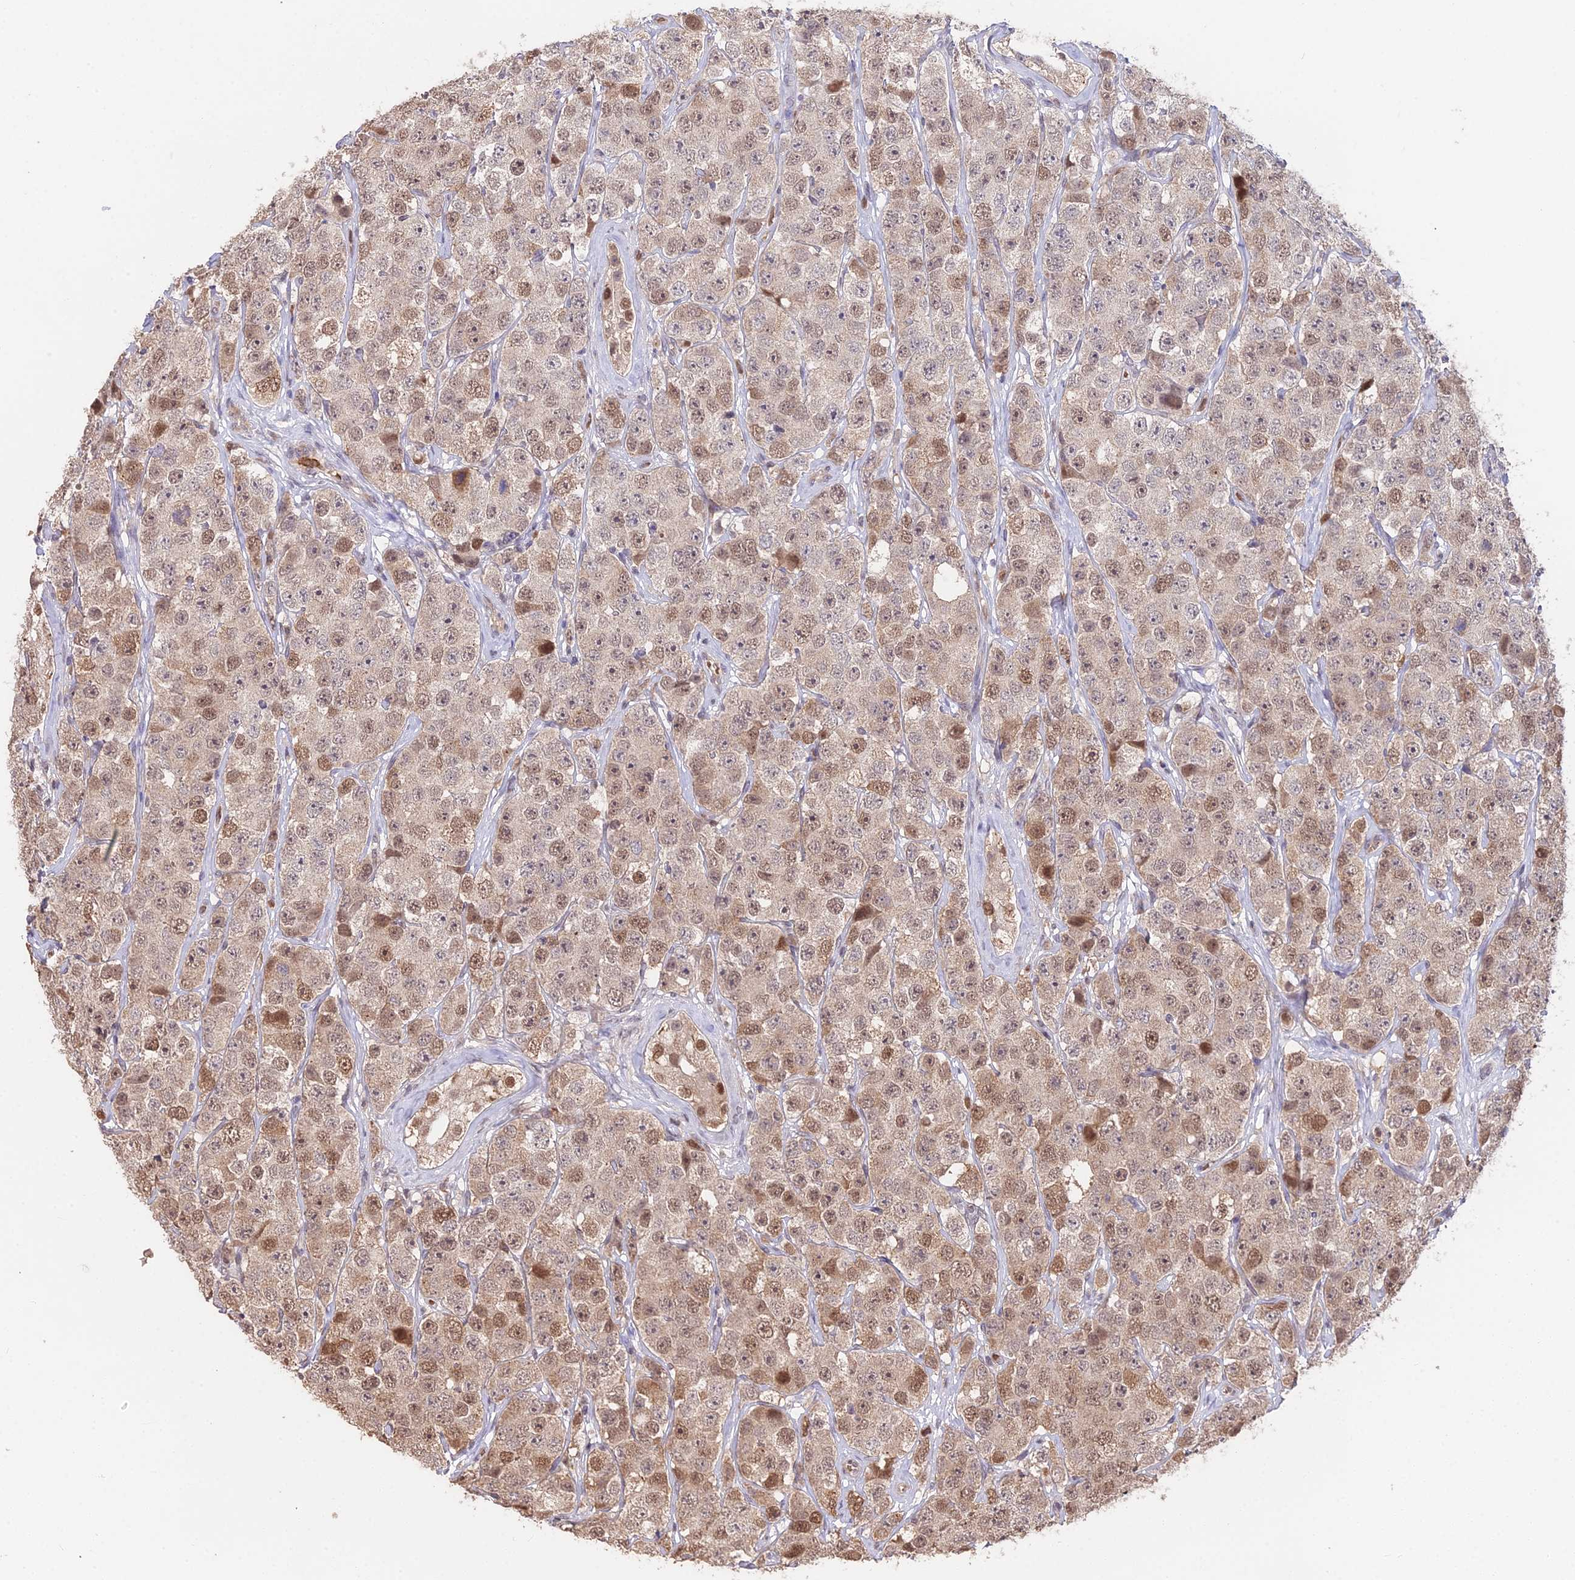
{"staining": {"intensity": "moderate", "quantity": "25%-75%", "location": "nuclear"}, "tissue": "testis cancer", "cell_type": "Tumor cells", "image_type": "cancer", "snomed": [{"axis": "morphology", "description": "Seminoma, NOS"}, {"axis": "topography", "description": "Testis"}], "caption": "The immunohistochemical stain shows moderate nuclear positivity in tumor cells of seminoma (testis) tissue.", "gene": "ZDBF2", "patient": {"sex": "male", "age": 28}}